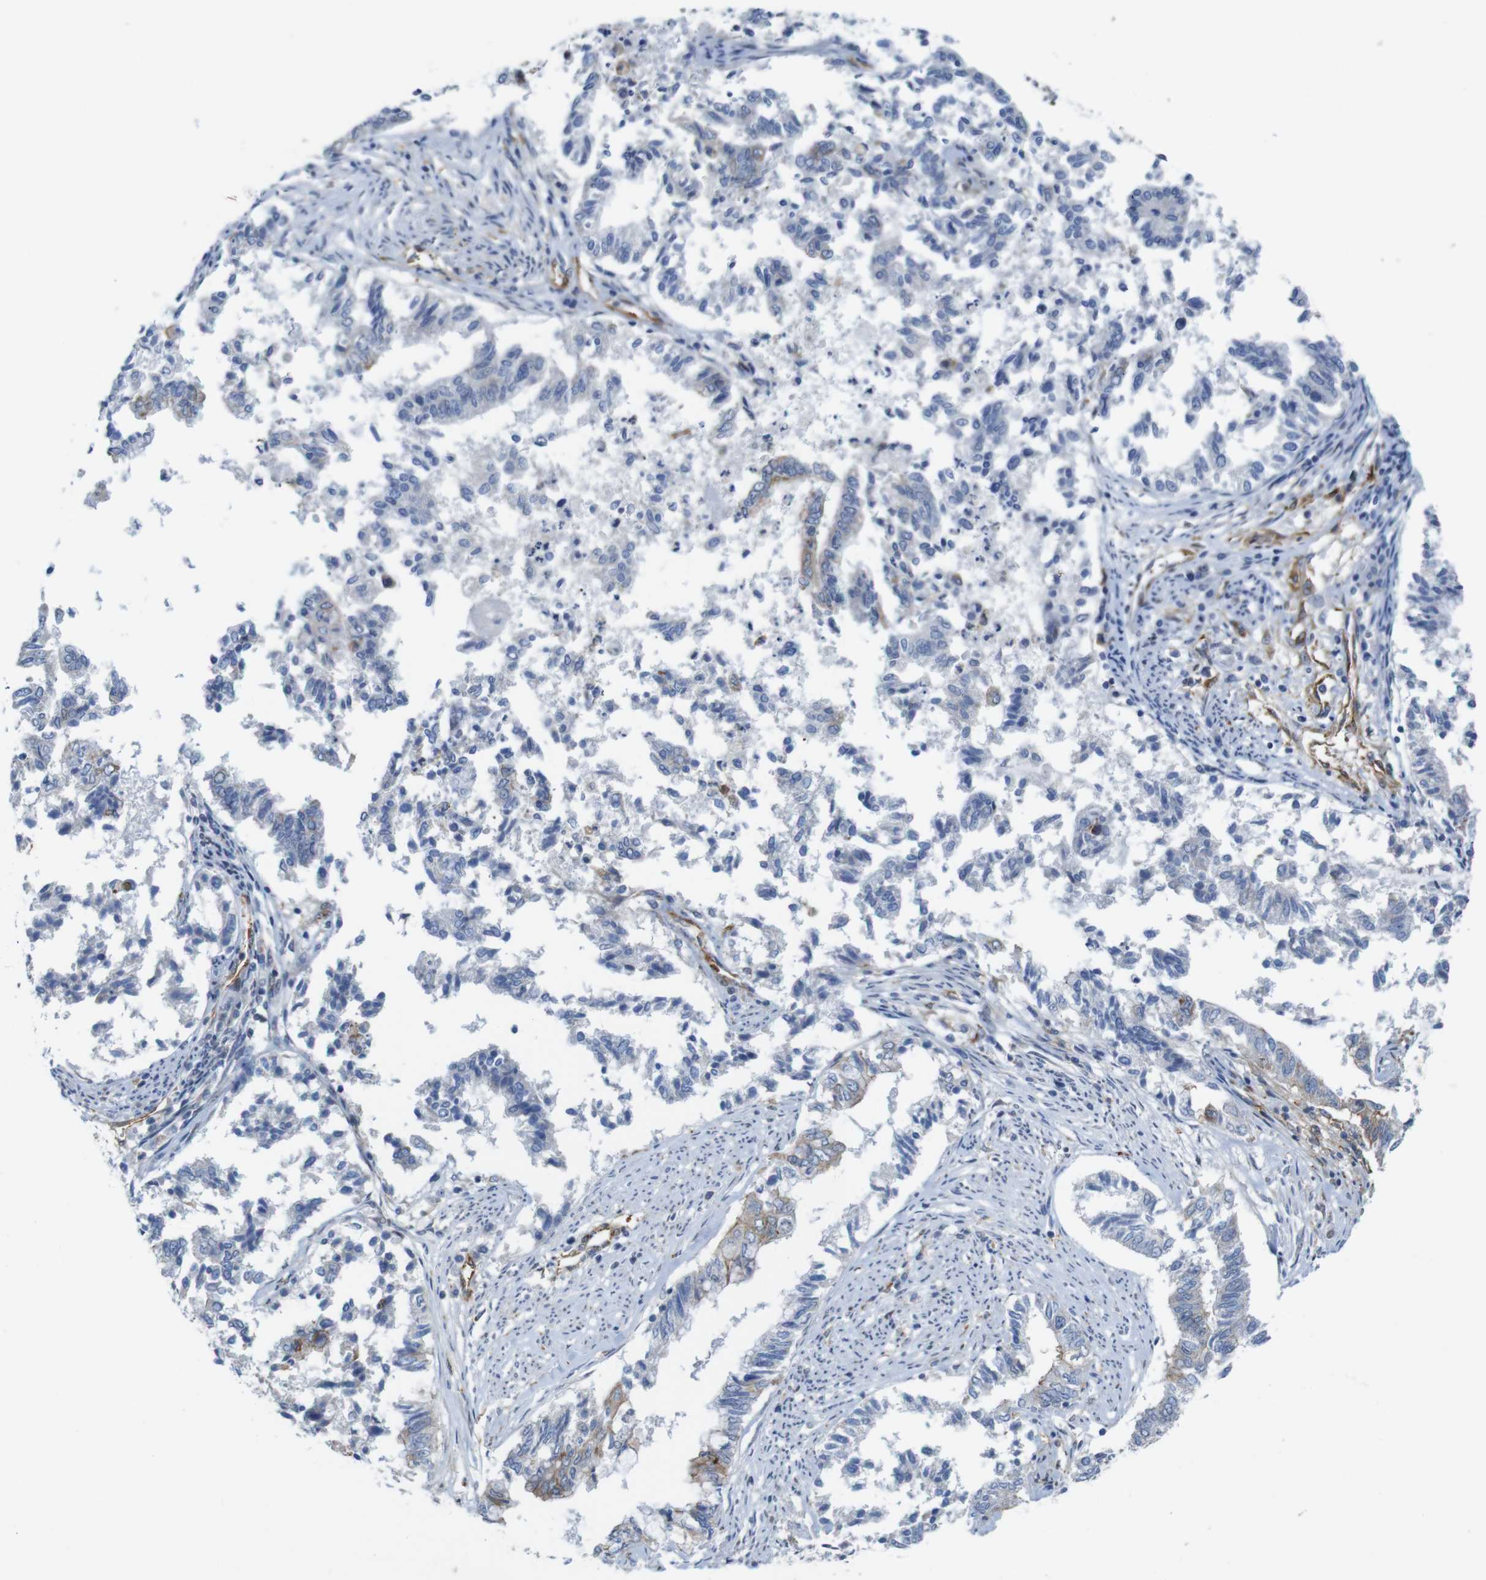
{"staining": {"intensity": "negative", "quantity": "none", "location": "none"}, "tissue": "endometrial cancer", "cell_type": "Tumor cells", "image_type": "cancer", "snomed": [{"axis": "morphology", "description": "Necrosis, NOS"}, {"axis": "morphology", "description": "Adenocarcinoma, NOS"}, {"axis": "topography", "description": "Endometrium"}], "caption": "Protein analysis of endometrial cancer shows no significant staining in tumor cells.", "gene": "PTGER4", "patient": {"sex": "female", "age": 79}}